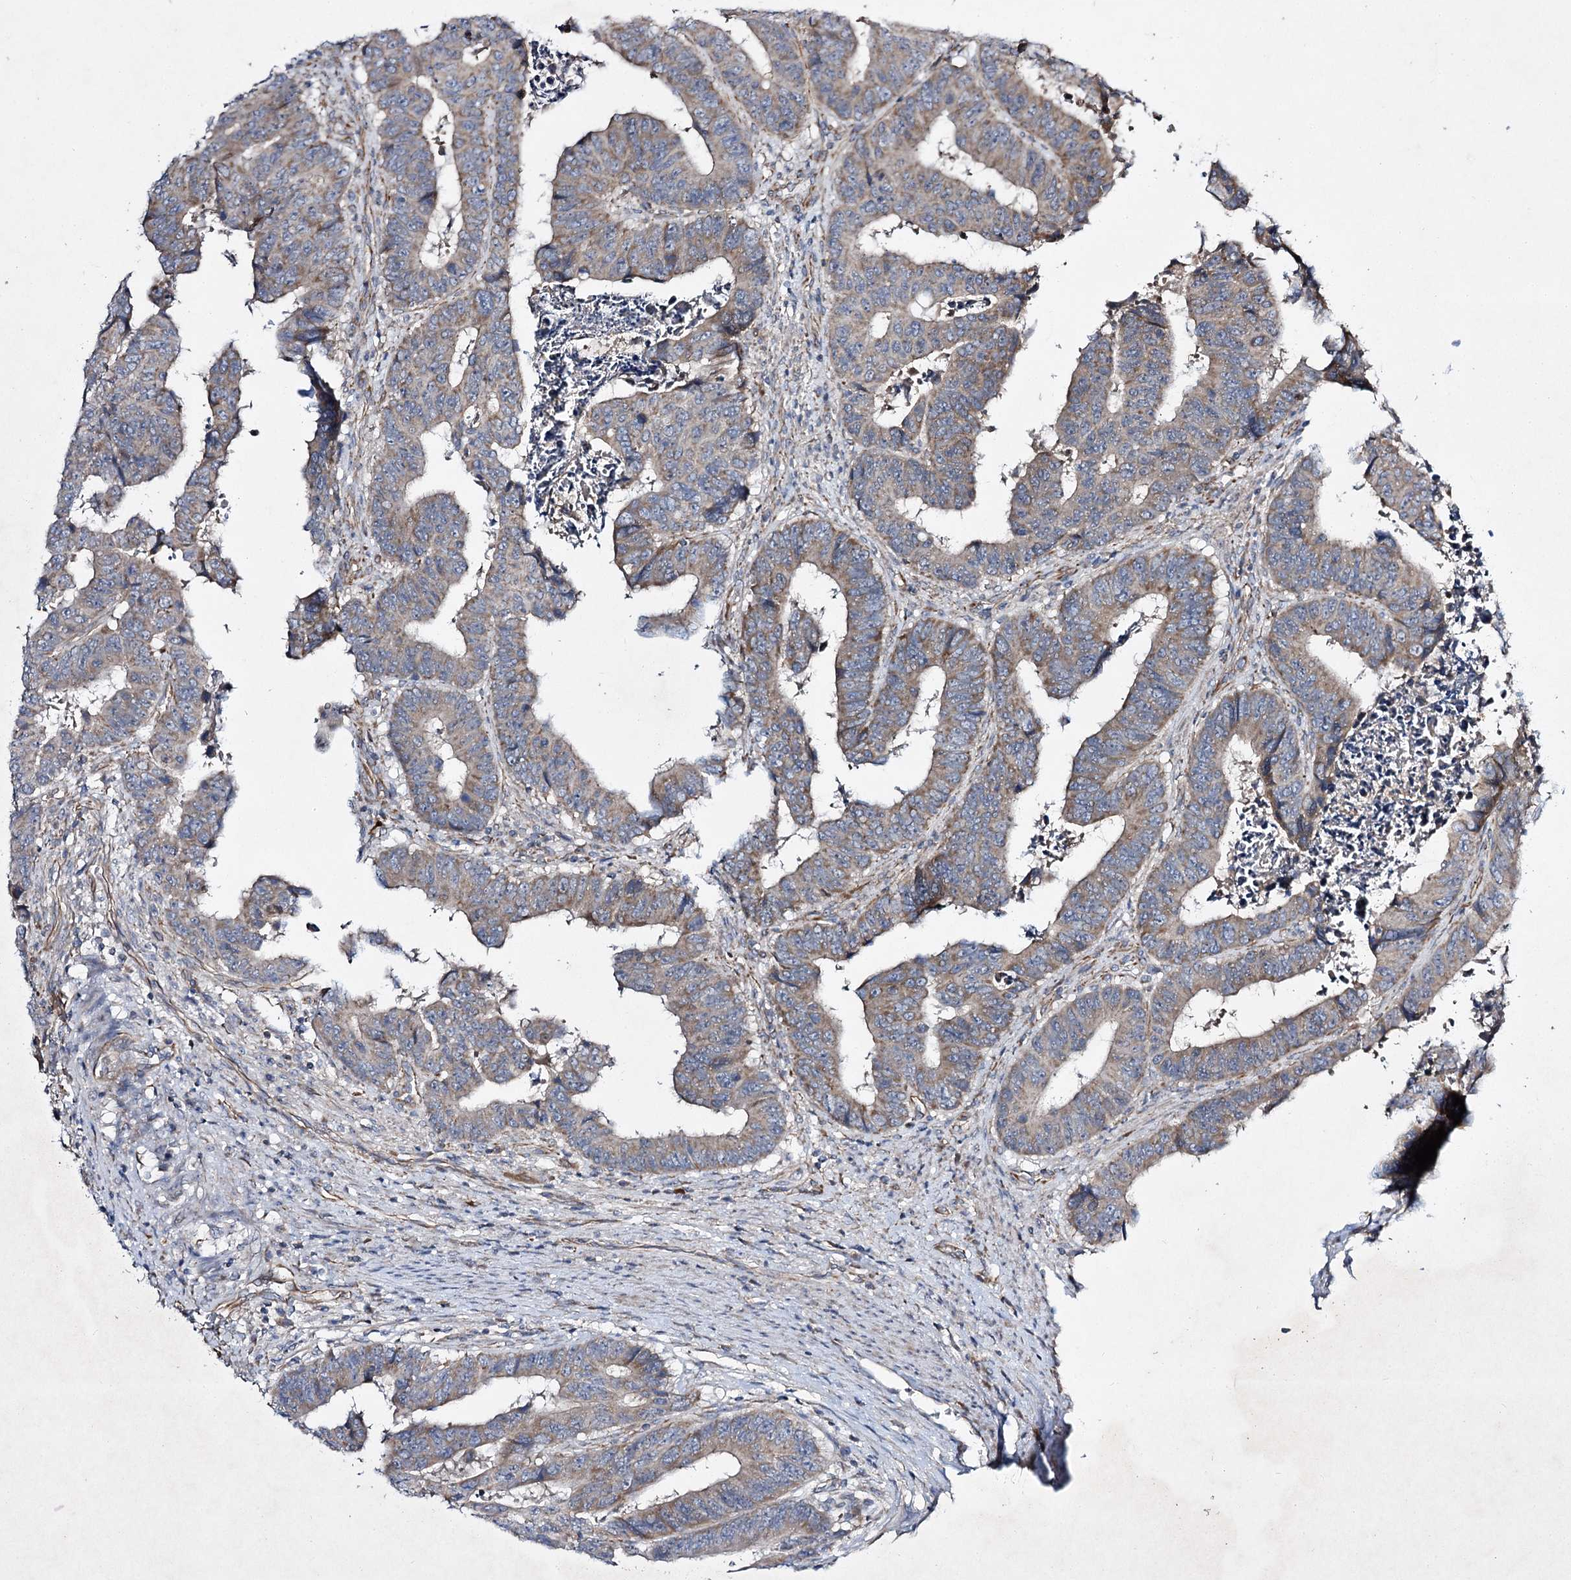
{"staining": {"intensity": "weak", "quantity": "25%-75%", "location": "cytoplasmic/membranous"}, "tissue": "colorectal cancer", "cell_type": "Tumor cells", "image_type": "cancer", "snomed": [{"axis": "morphology", "description": "Adenocarcinoma, NOS"}, {"axis": "topography", "description": "Rectum"}], "caption": "Colorectal cancer (adenocarcinoma) stained for a protein reveals weak cytoplasmic/membranous positivity in tumor cells. Immunohistochemistry stains the protein of interest in brown and the nuclei are stained blue.", "gene": "KIAA0825", "patient": {"sex": "male", "age": 84}}